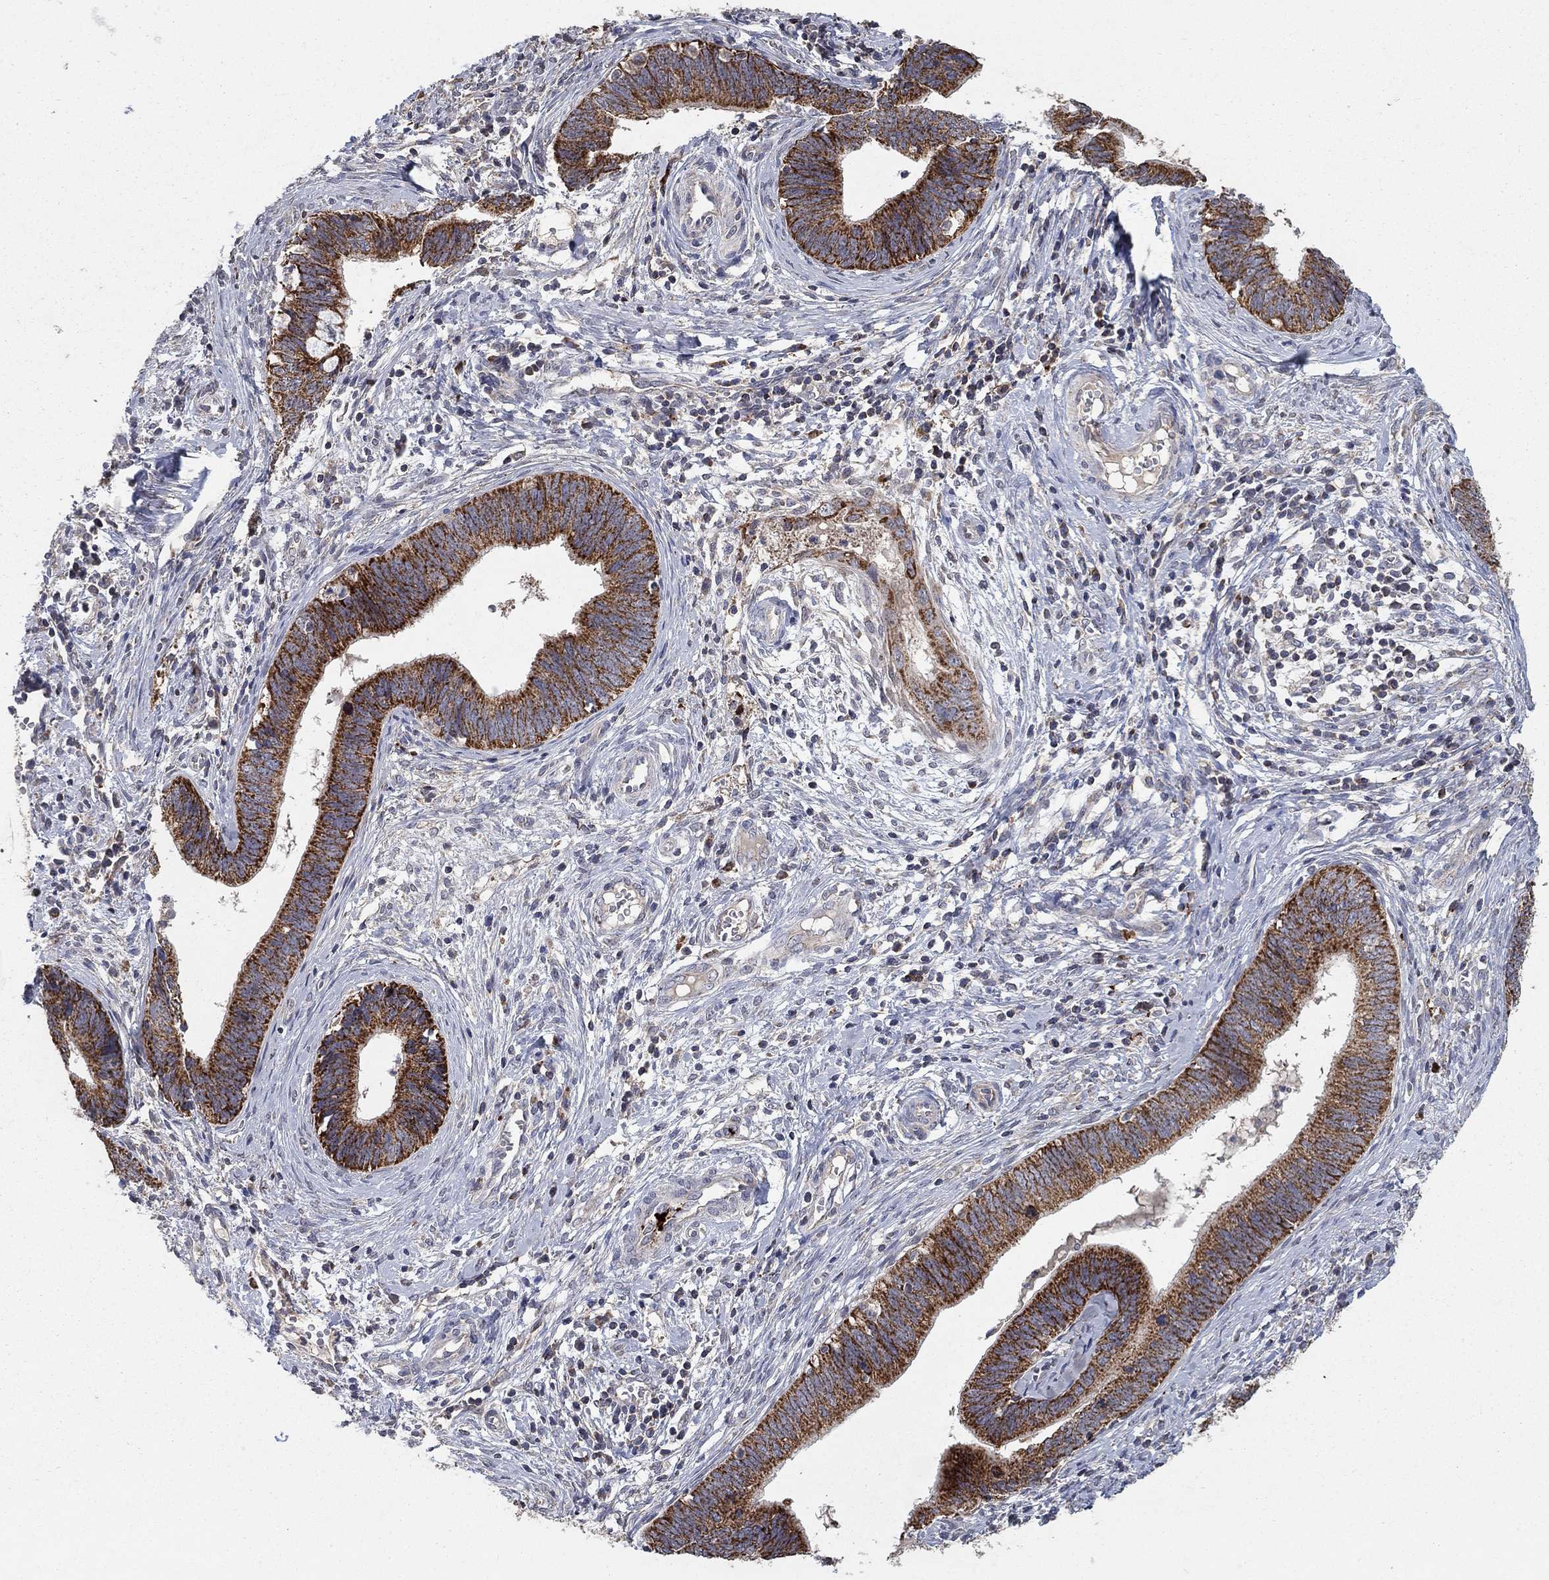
{"staining": {"intensity": "strong", "quantity": ">75%", "location": "cytoplasmic/membranous"}, "tissue": "cervical cancer", "cell_type": "Tumor cells", "image_type": "cancer", "snomed": [{"axis": "morphology", "description": "Adenocarcinoma, NOS"}, {"axis": "topography", "description": "Cervix"}], "caption": "Protein staining shows strong cytoplasmic/membranous expression in about >75% of tumor cells in cervical cancer.", "gene": "GPSM1", "patient": {"sex": "female", "age": 42}}